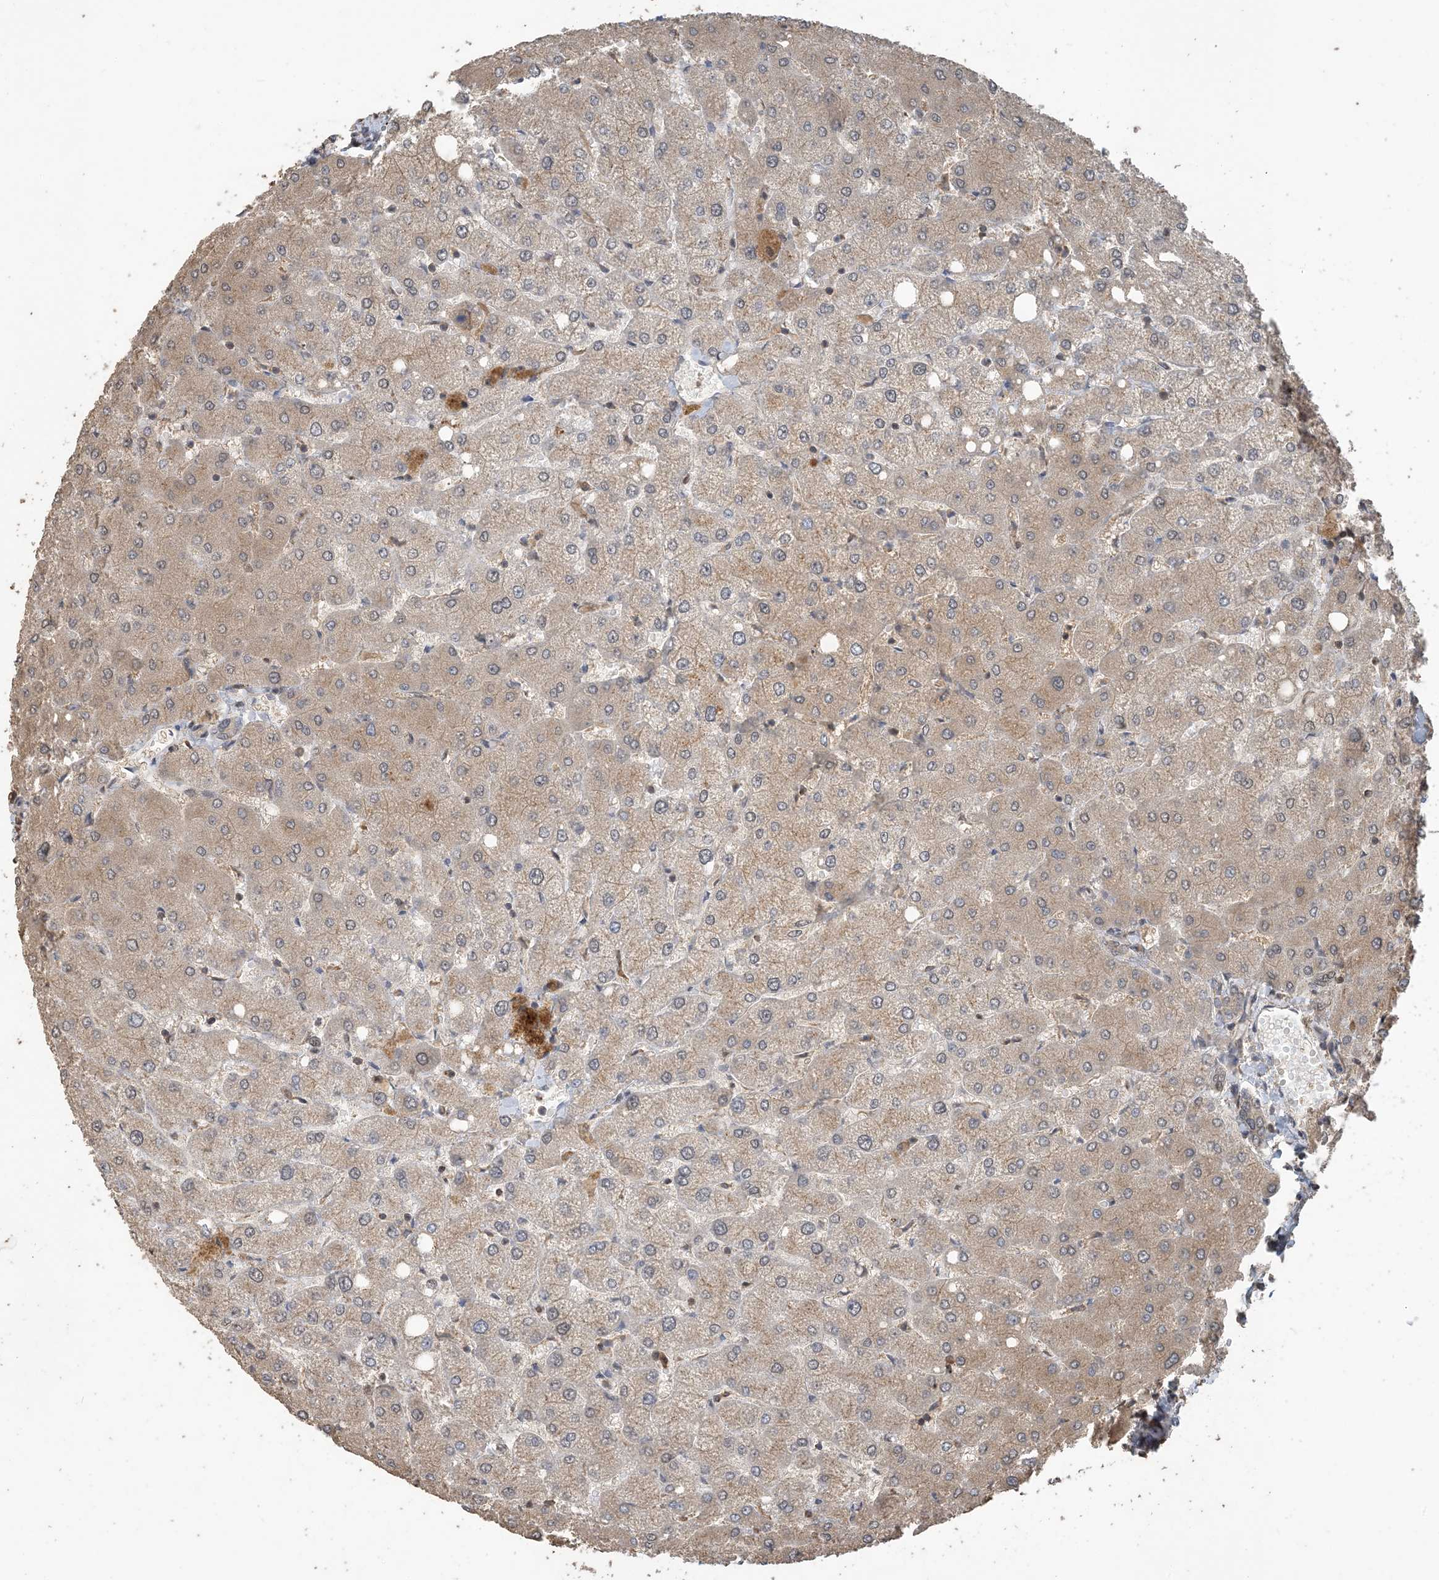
{"staining": {"intensity": "negative", "quantity": "none", "location": "none"}, "tissue": "liver", "cell_type": "Cholangiocytes", "image_type": "normal", "snomed": [{"axis": "morphology", "description": "Normal tissue, NOS"}, {"axis": "topography", "description": "Liver"}], "caption": "A high-resolution micrograph shows immunohistochemistry staining of benign liver, which shows no significant positivity in cholangiocytes.", "gene": "ZC3H12A", "patient": {"sex": "female", "age": 54}}